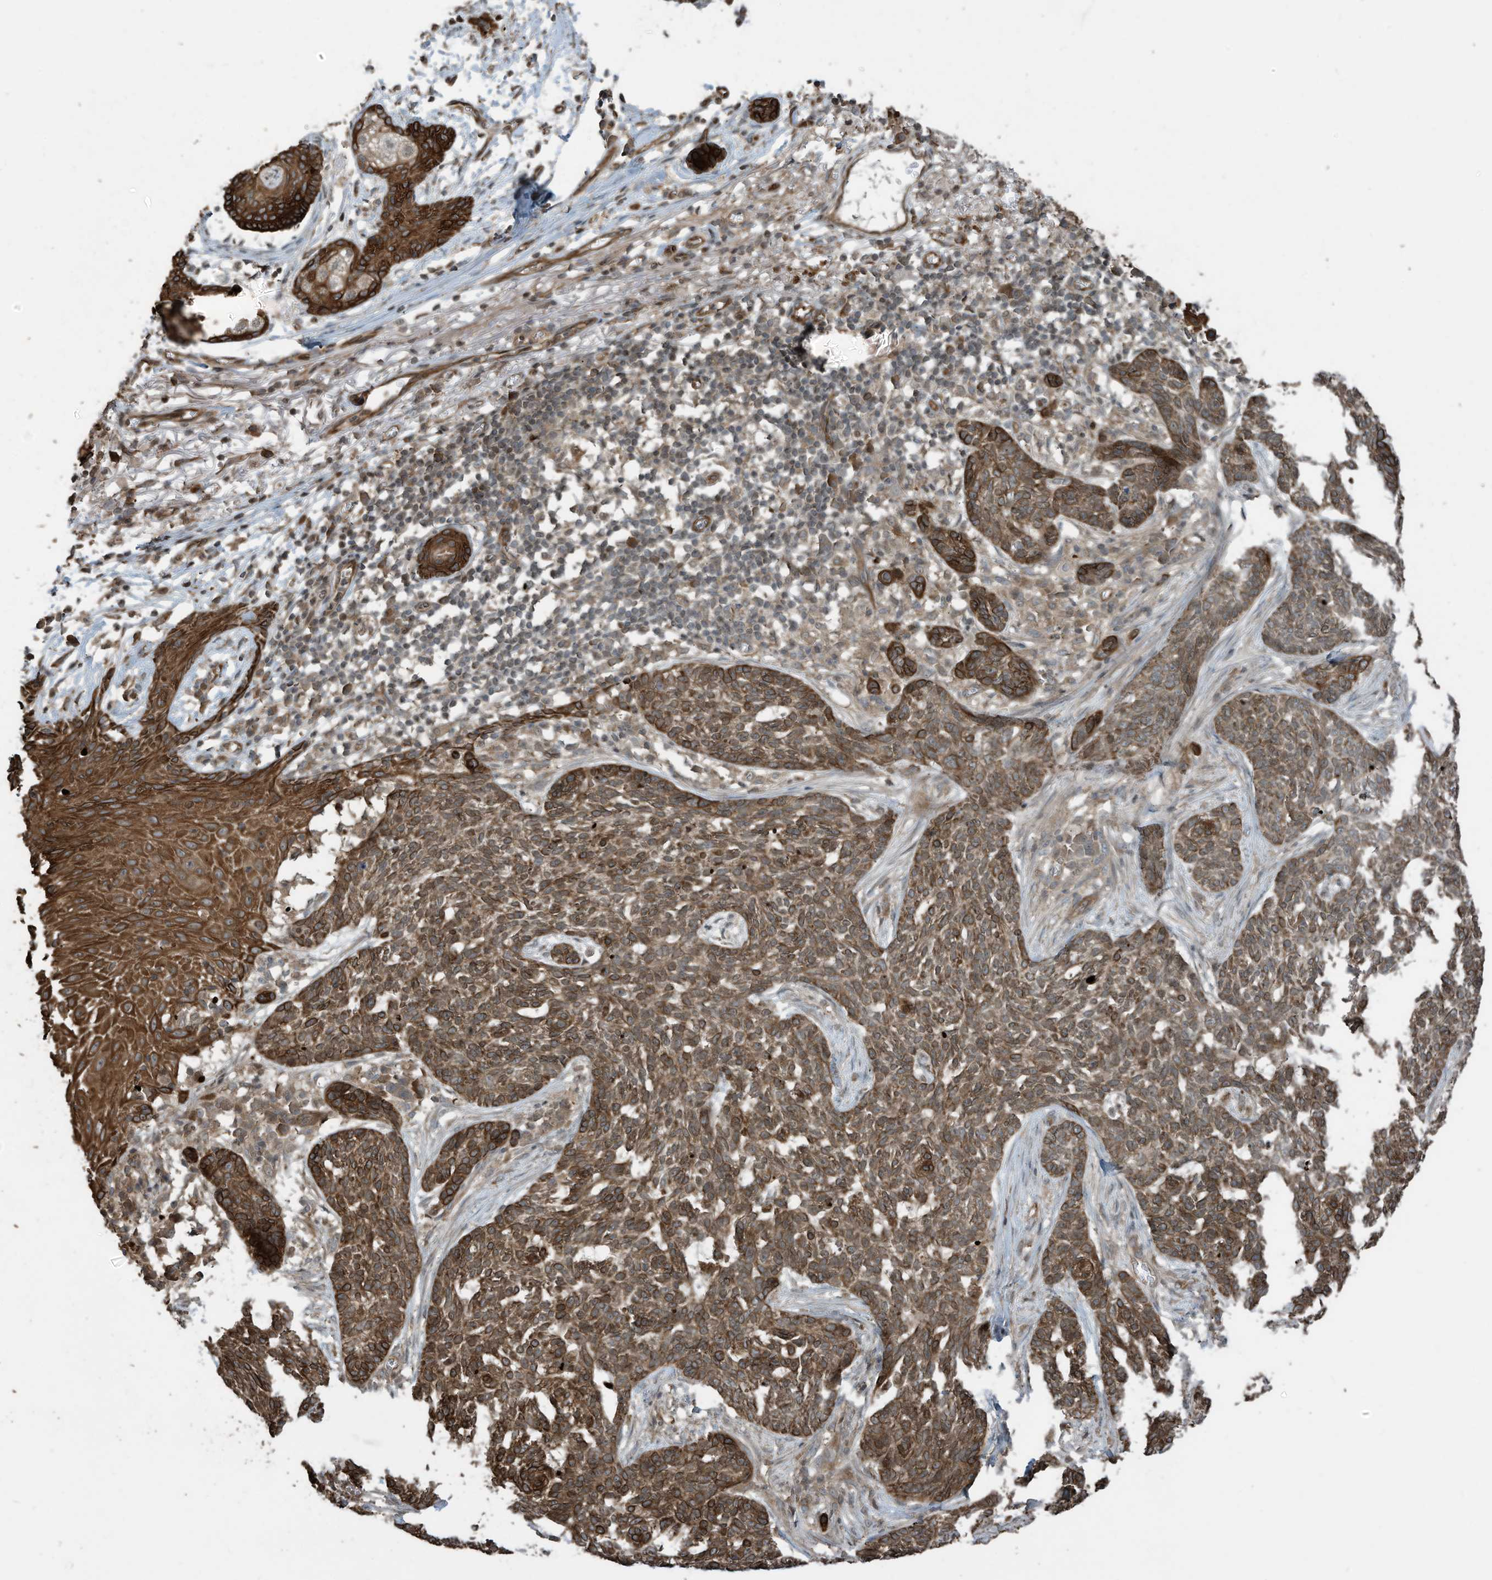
{"staining": {"intensity": "strong", "quantity": ">75%", "location": "cytoplasmic/membranous"}, "tissue": "skin cancer", "cell_type": "Tumor cells", "image_type": "cancer", "snomed": [{"axis": "morphology", "description": "Basal cell carcinoma"}, {"axis": "topography", "description": "Skin"}], "caption": "Brown immunohistochemical staining in skin cancer exhibits strong cytoplasmic/membranous staining in approximately >75% of tumor cells.", "gene": "ZNF653", "patient": {"sex": "male", "age": 85}}